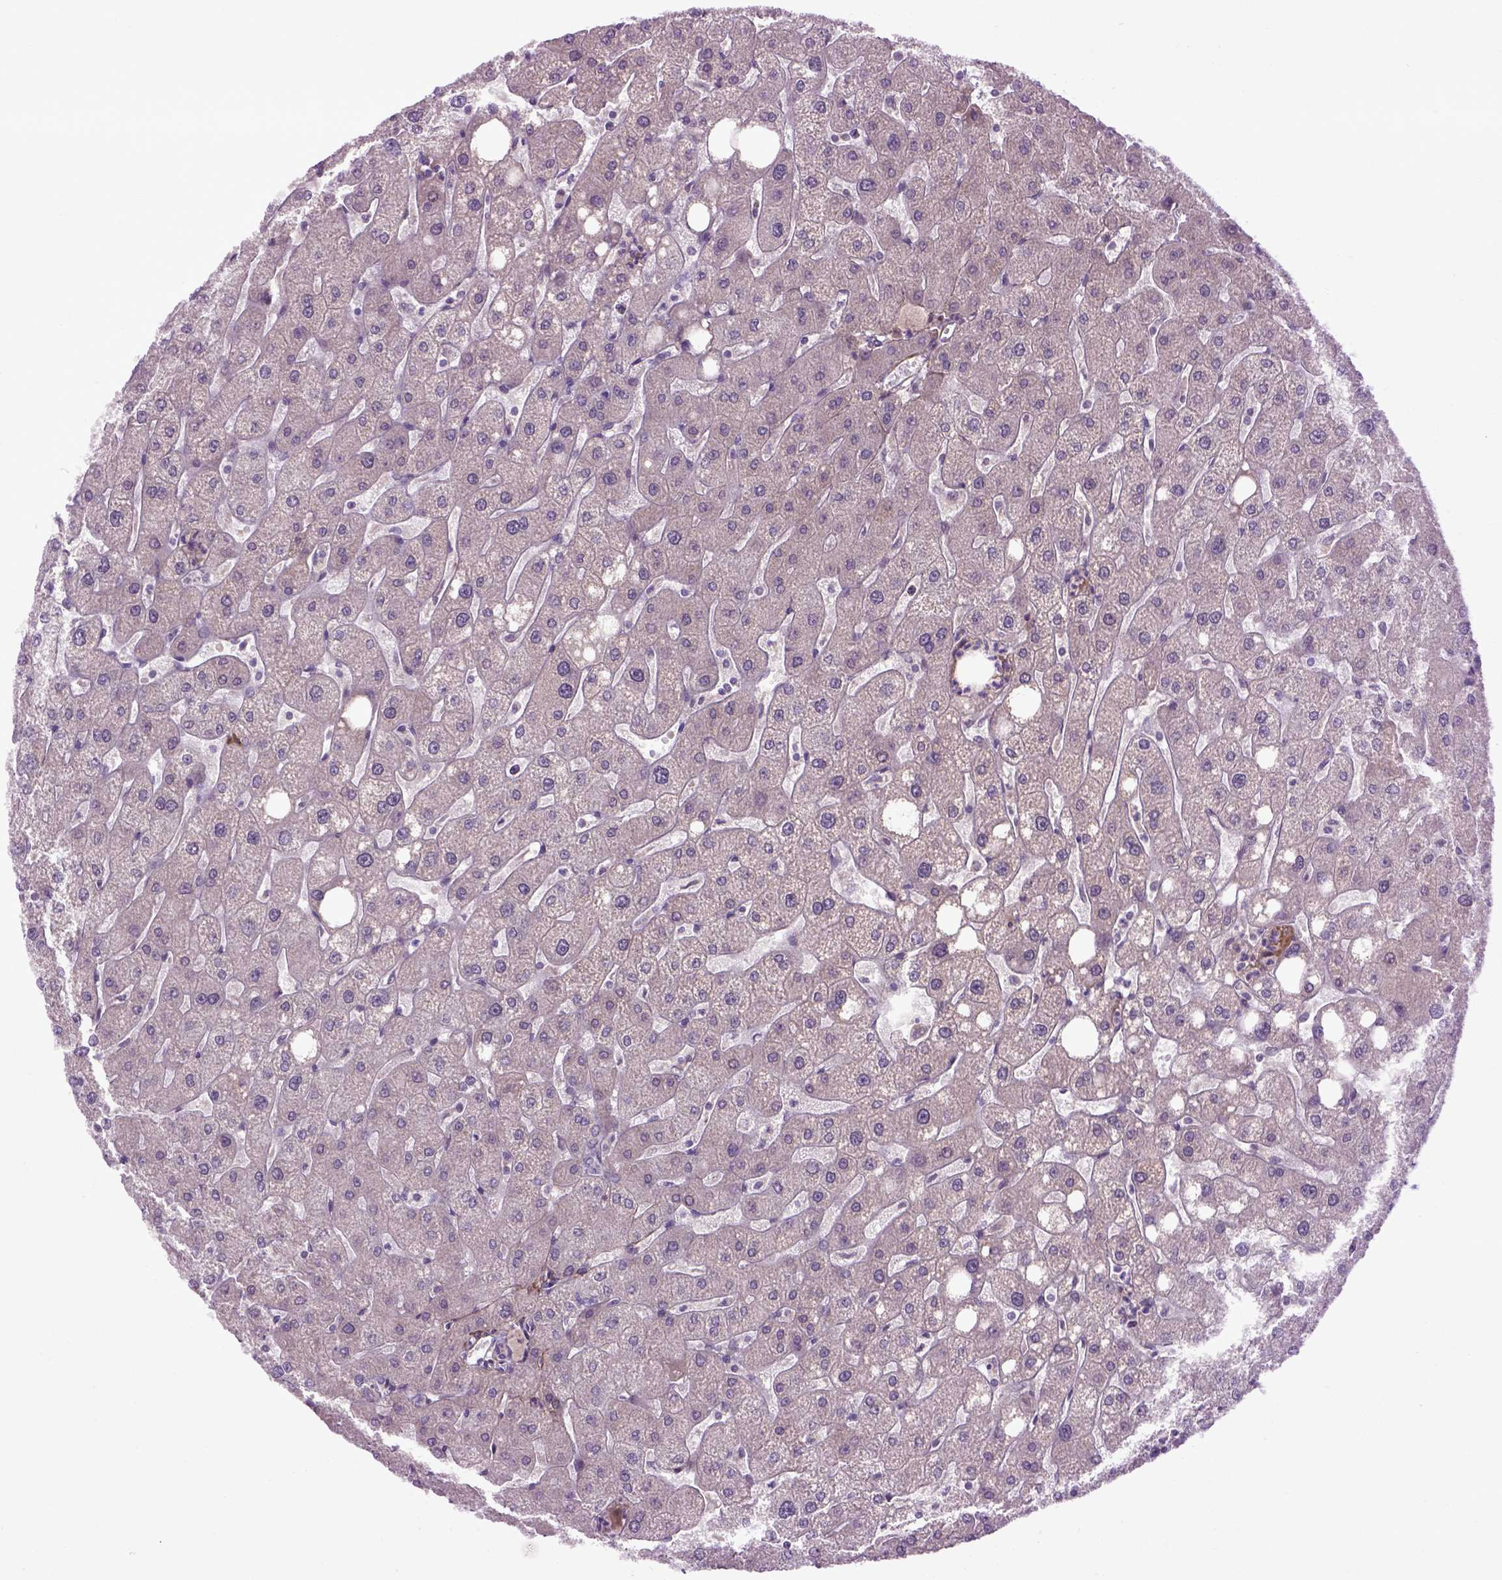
{"staining": {"intensity": "negative", "quantity": "none", "location": "none"}, "tissue": "liver", "cell_type": "Cholangiocytes", "image_type": "normal", "snomed": [{"axis": "morphology", "description": "Normal tissue, NOS"}, {"axis": "topography", "description": "Liver"}], "caption": "An immunohistochemistry image of normal liver is shown. There is no staining in cholangiocytes of liver.", "gene": "EMILIN3", "patient": {"sex": "male", "age": 67}}